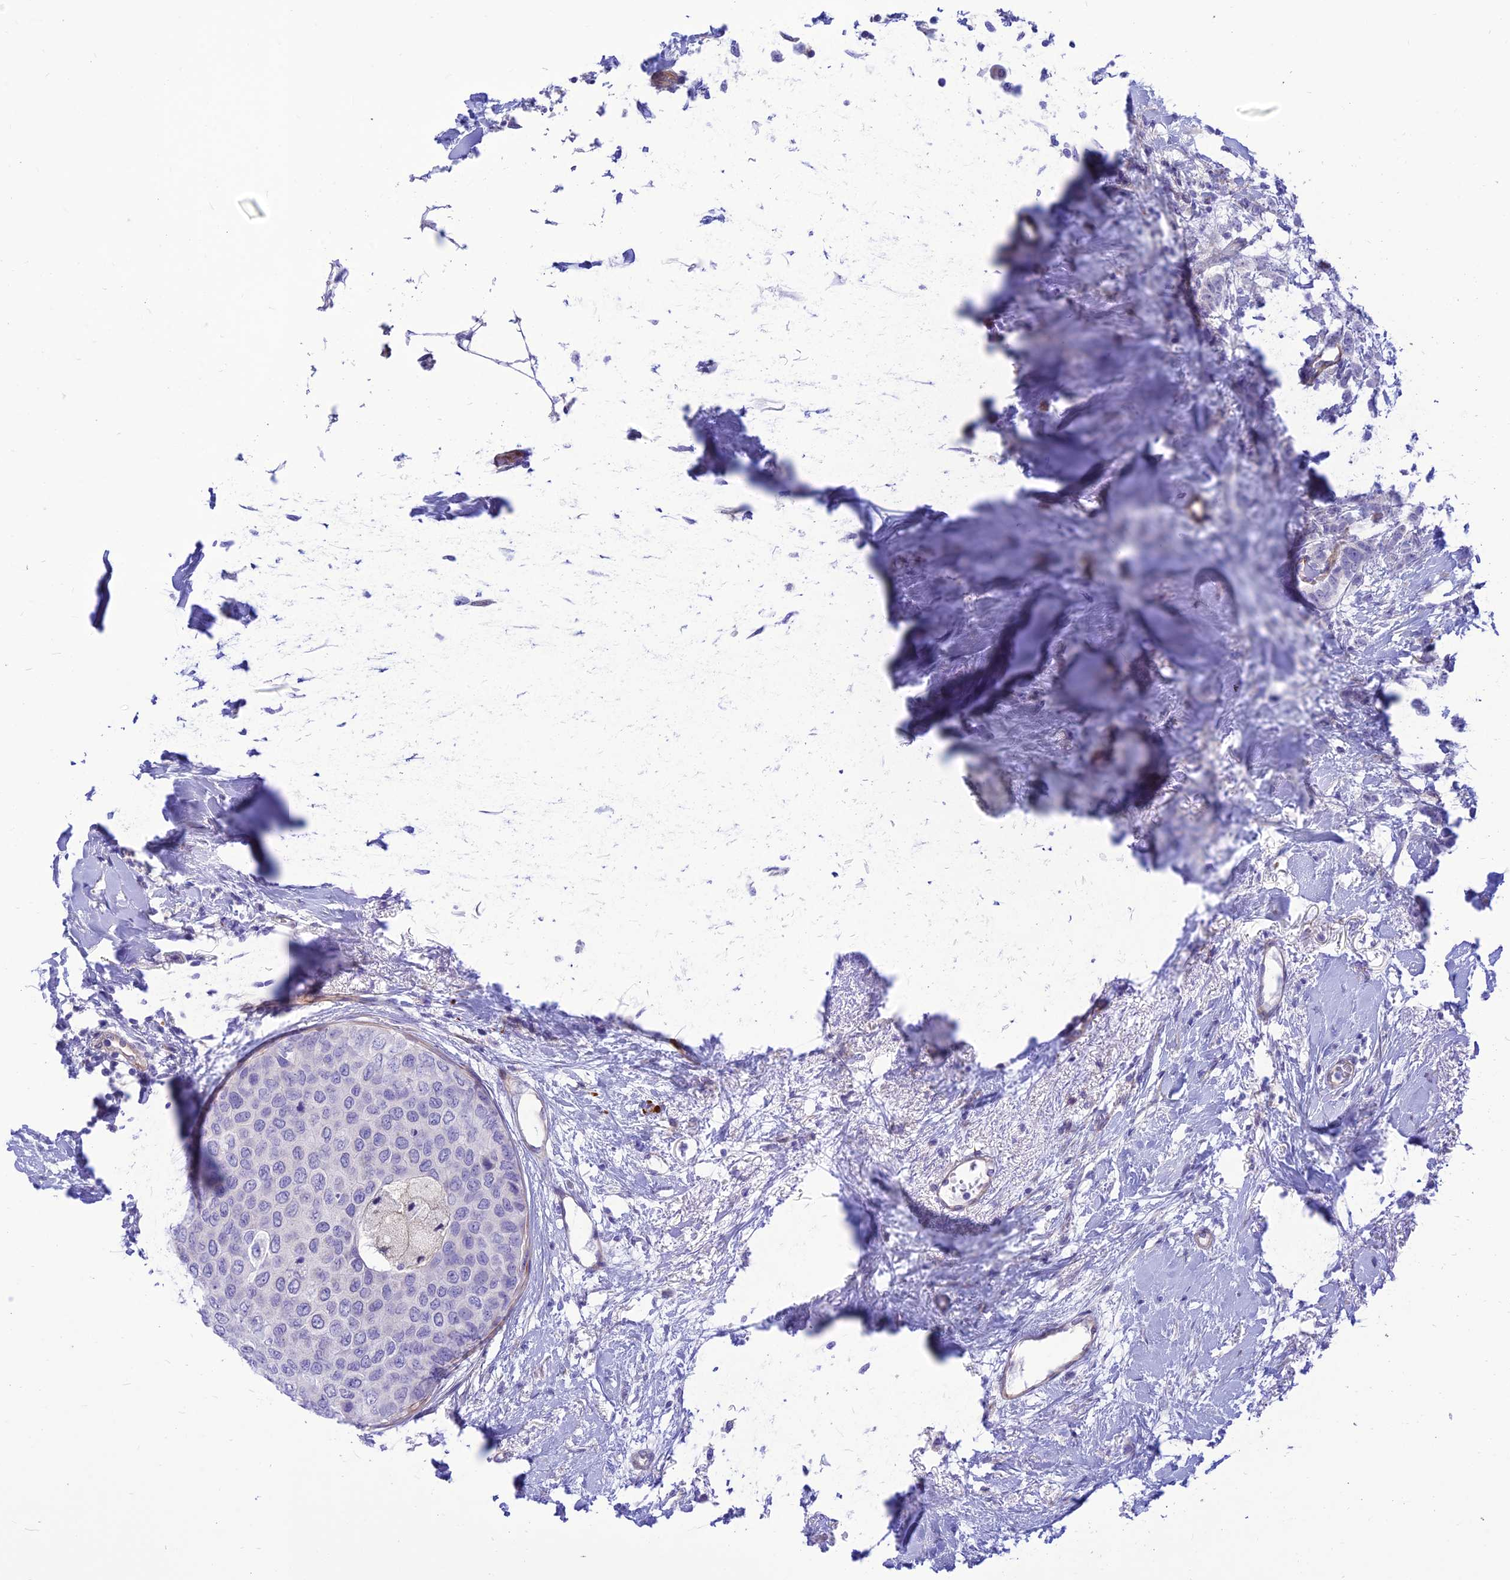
{"staining": {"intensity": "negative", "quantity": "none", "location": "none"}, "tissue": "breast cancer", "cell_type": "Tumor cells", "image_type": "cancer", "snomed": [{"axis": "morphology", "description": "Duct carcinoma"}, {"axis": "topography", "description": "Breast"}], "caption": "Immunohistochemistry of breast cancer demonstrates no positivity in tumor cells.", "gene": "FAM186B", "patient": {"sex": "female", "age": 72}}